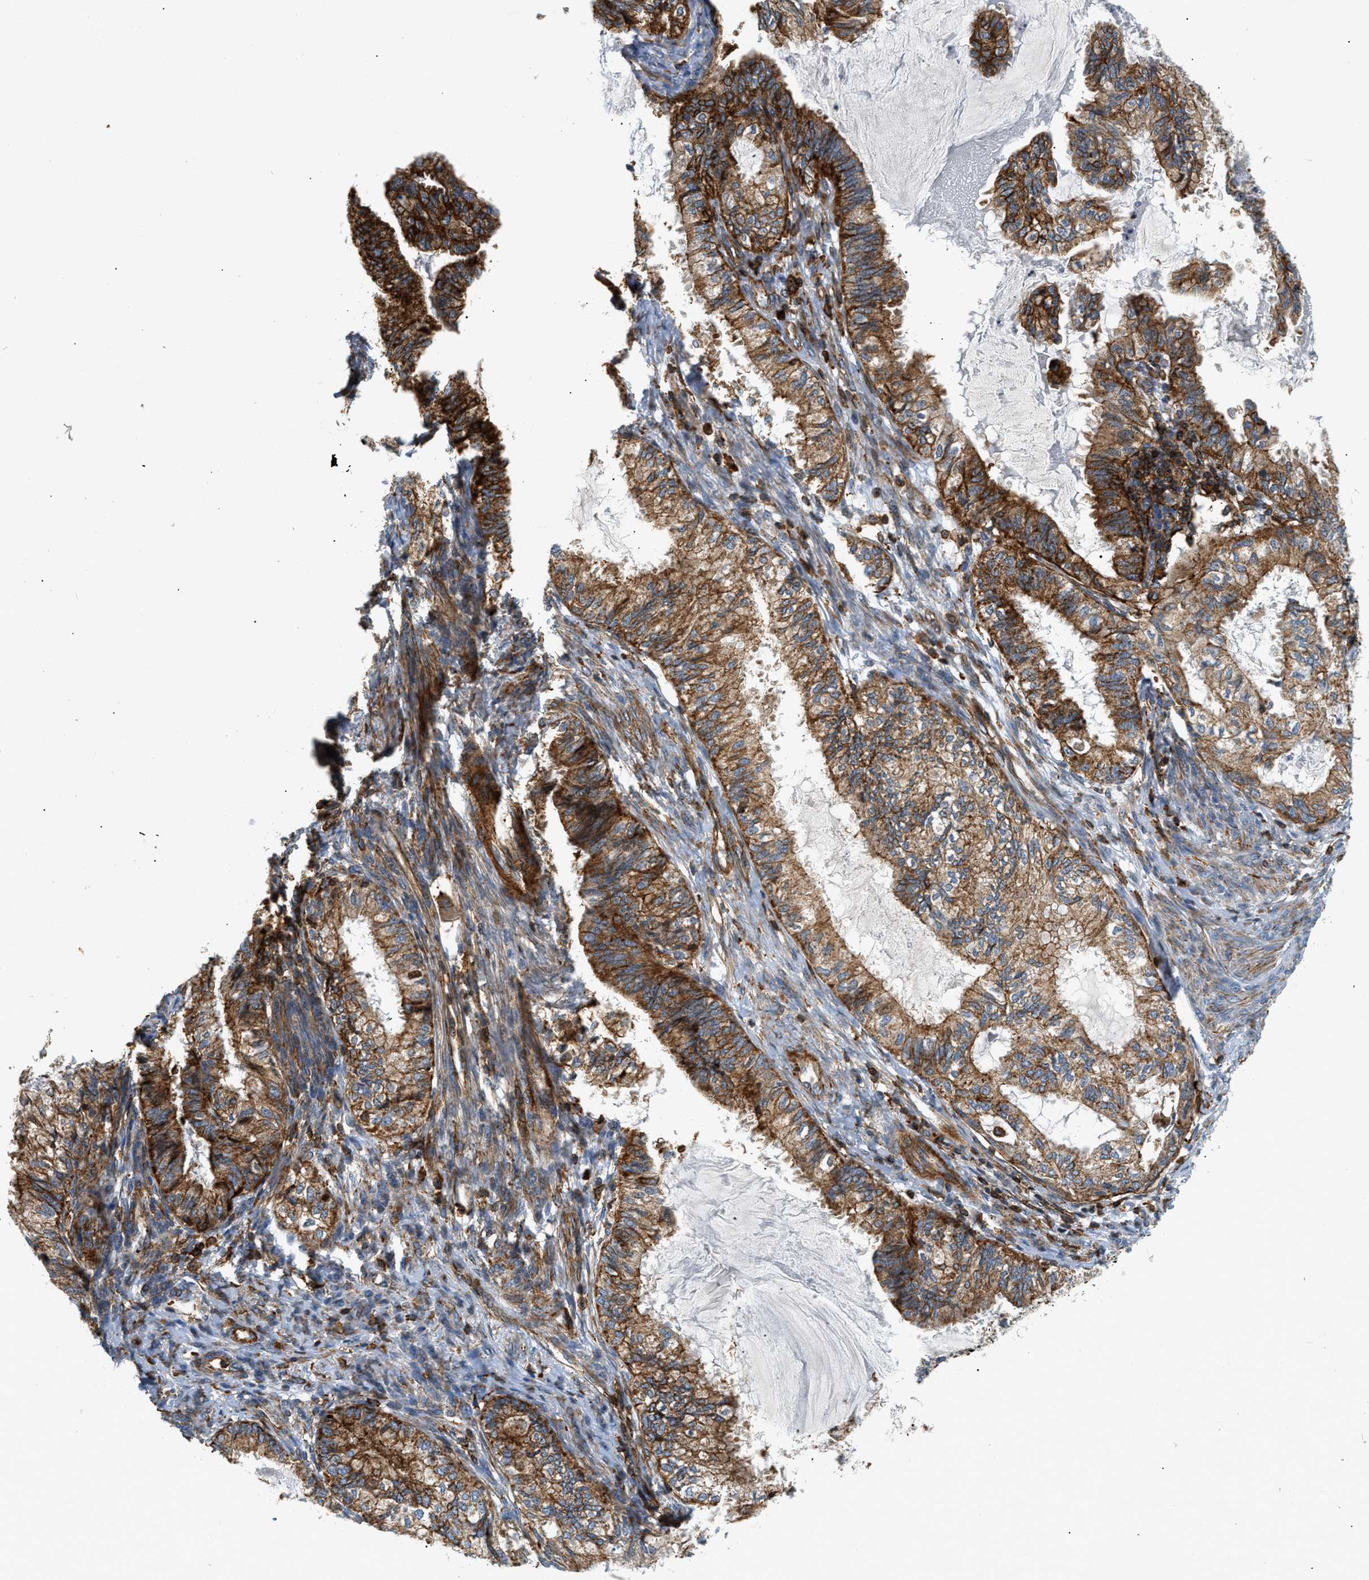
{"staining": {"intensity": "strong", "quantity": ">75%", "location": "cytoplasmic/membranous"}, "tissue": "cervical cancer", "cell_type": "Tumor cells", "image_type": "cancer", "snomed": [{"axis": "morphology", "description": "Normal tissue, NOS"}, {"axis": "morphology", "description": "Adenocarcinoma, NOS"}, {"axis": "topography", "description": "Cervix"}, {"axis": "topography", "description": "Endometrium"}], "caption": "Strong cytoplasmic/membranous staining is seen in about >75% of tumor cells in cervical cancer (adenocarcinoma). (brown staining indicates protein expression, while blue staining denotes nuclei).", "gene": "DHODH", "patient": {"sex": "female", "age": 86}}